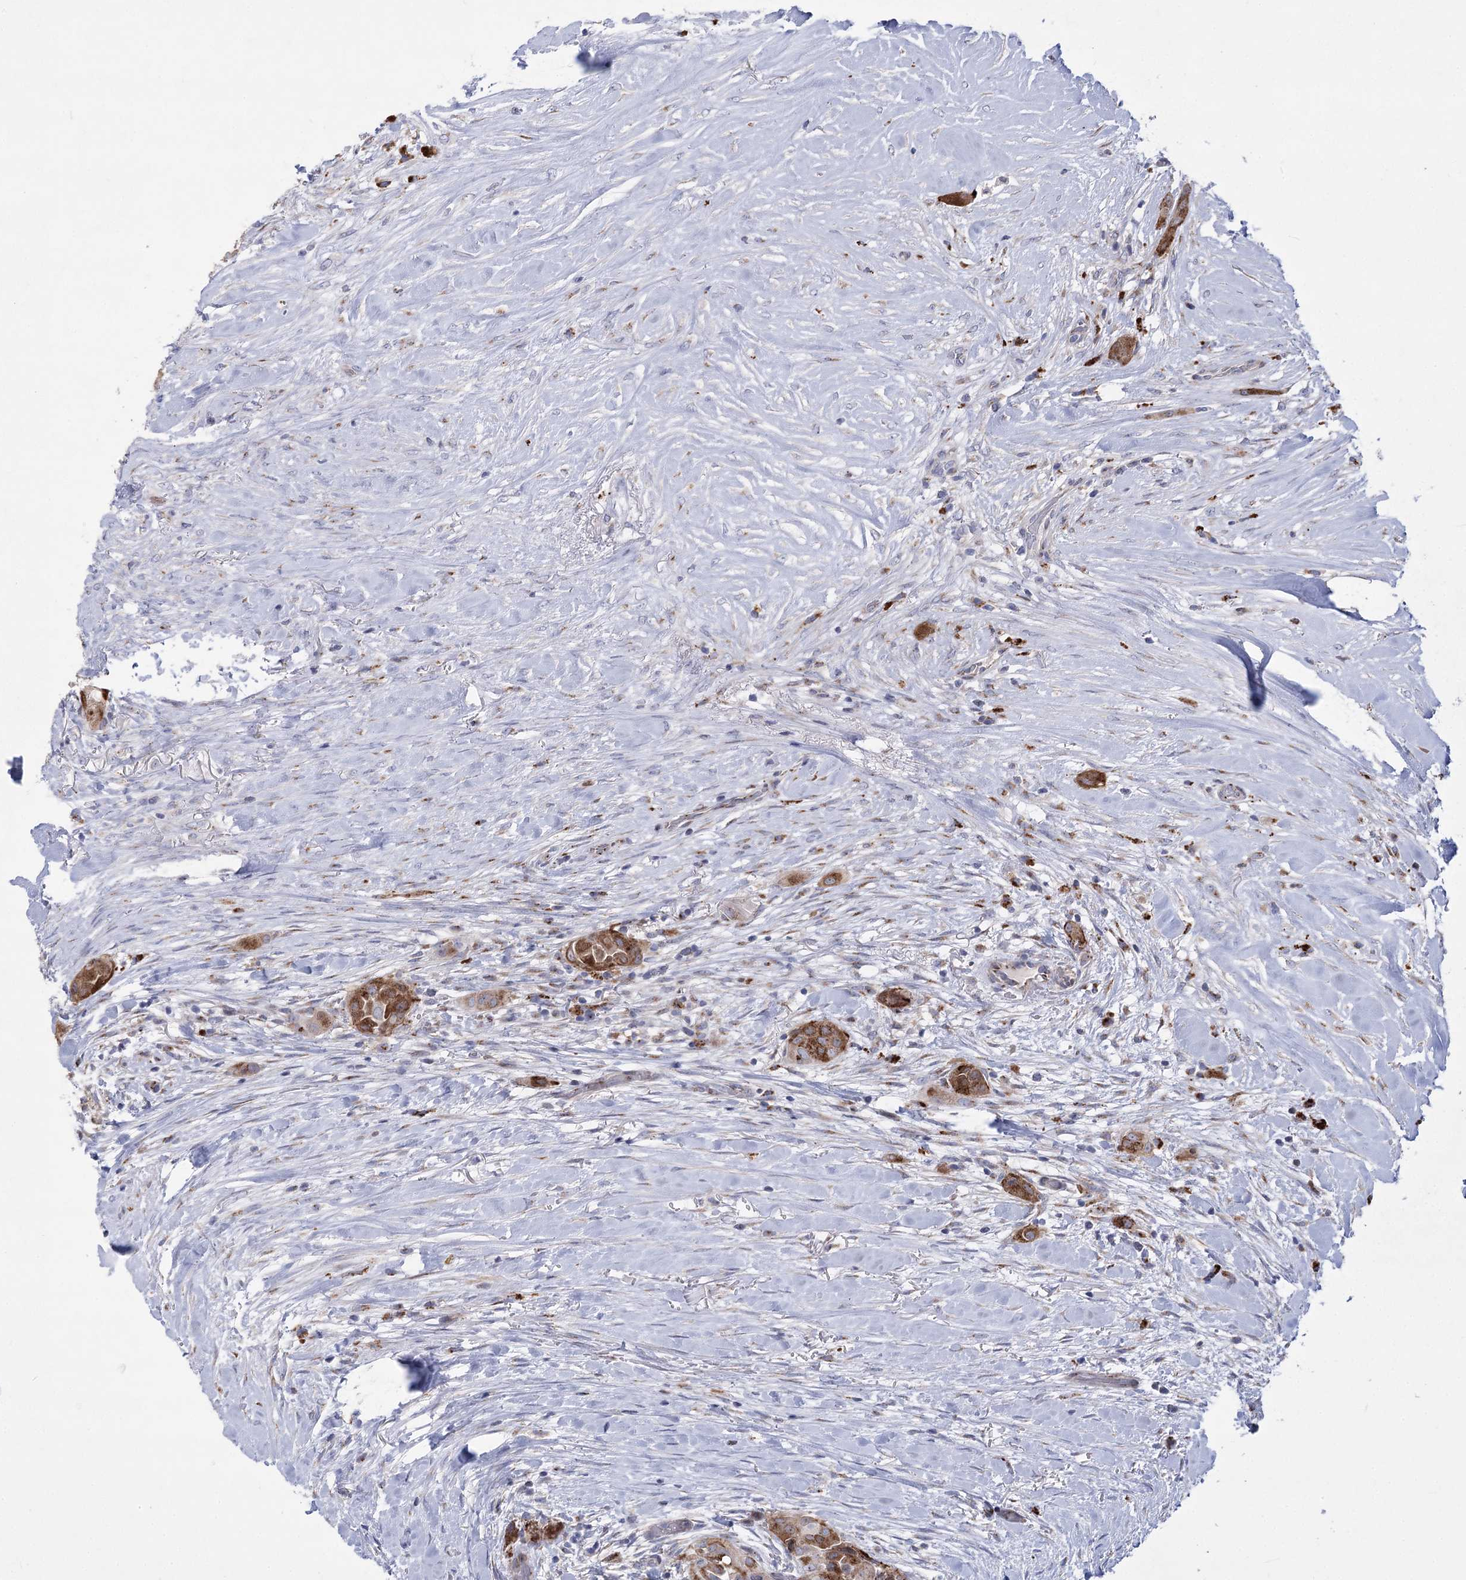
{"staining": {"intensity": "moderate", "quantity": ">75%", "location": "cytoplasmic/membranous"}, "tissue": "thyroid cancer", "cell_type": "Tumor cells", "image_type": "cancer", "snomed": [{"axis": "morphology", "description": "Papillary adenocarcinoma, NOS"}, {"axis": "topography", "description": "Thyroid gland"}], "caption": "Immunohistochemistry micrograph of human thyroid cancer (papillary adenocarcinoma) stained for a protein (brown), which shows medium levels of moderate cytoplasmic/membranous positivity in approximately >75% of tumor cells.", "gene": "NME7", "patient": {"sex": "female", "age": 59}}